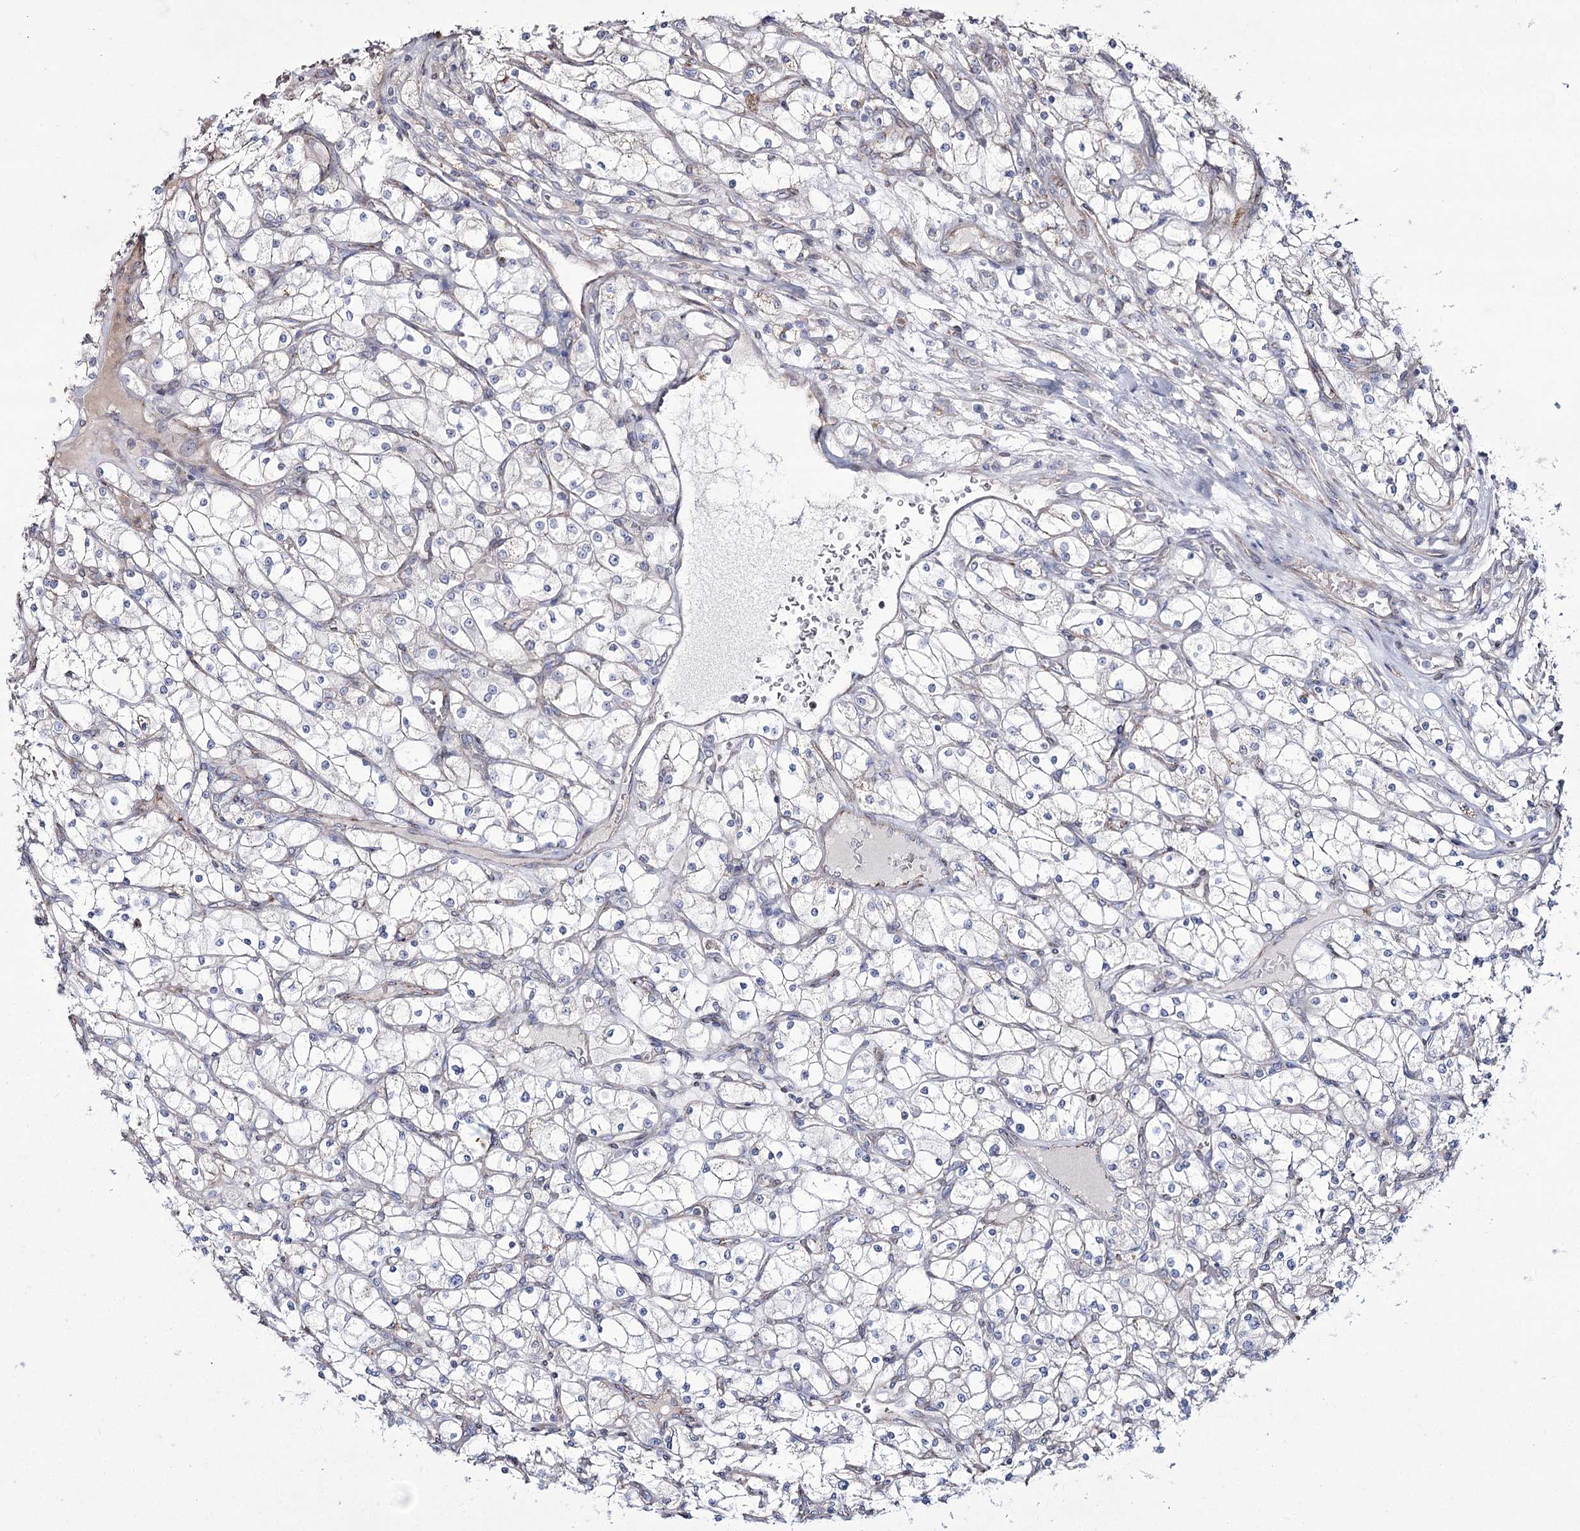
{"staining": {"intensity": "negative", "quantity": "none", "location": "none"}, "tissue": "renal cancer", "cell_type": "Tumor cells", "image_type": "cancer", "snomed": [{"axis": "morphology", "description": "Adenocarcinoma, NOS"}, {"axis": "topography", "description": "Kidney"}], "caption": "Renal adenocarcinoma was stained to show a protein in brown. There is no significant expression in tumor cells.", "gene": "ME3", "patient": {"sex": "male", "age": 80}}